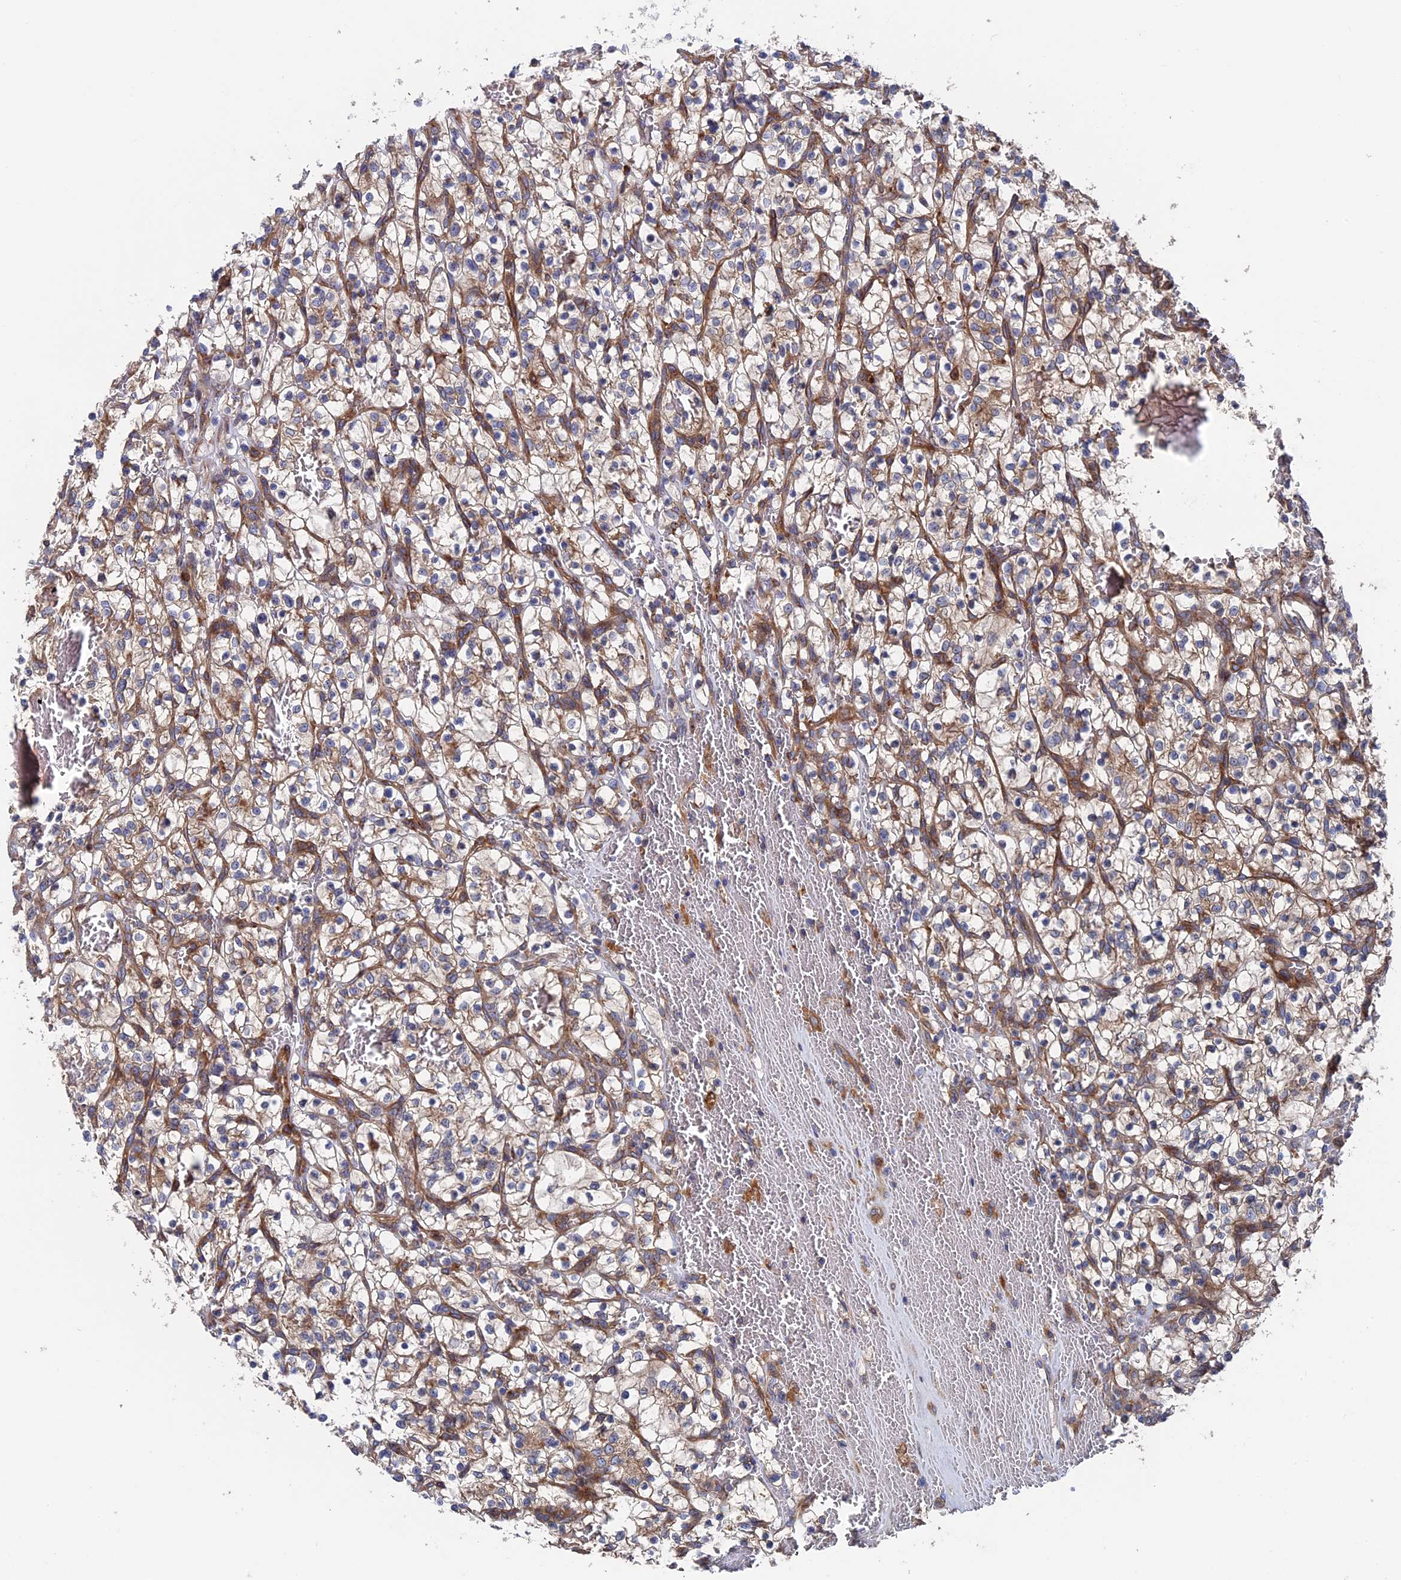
{"staining": {"intensity": "weak", "quantity": ">75%", "location": "cytoplasmic/membranous"}, "tissue": "renal cancer", "cell_type": "Tumor cells", "image_type": "cancer", "snomed": [{"axis": "morphology", "description": "Adenocarcinoma, NOS"}, {"axis": "topography", "description": "Kidney"}], "caption": "Immunohistochemical staining of human adenocarcinoma (renal) demonstrates weak cytoplasmic/membranous protein expression in about >75% of tumor cells.", "gene": "DNAJC3", "patient": {"sex": "female", "age": 57}}